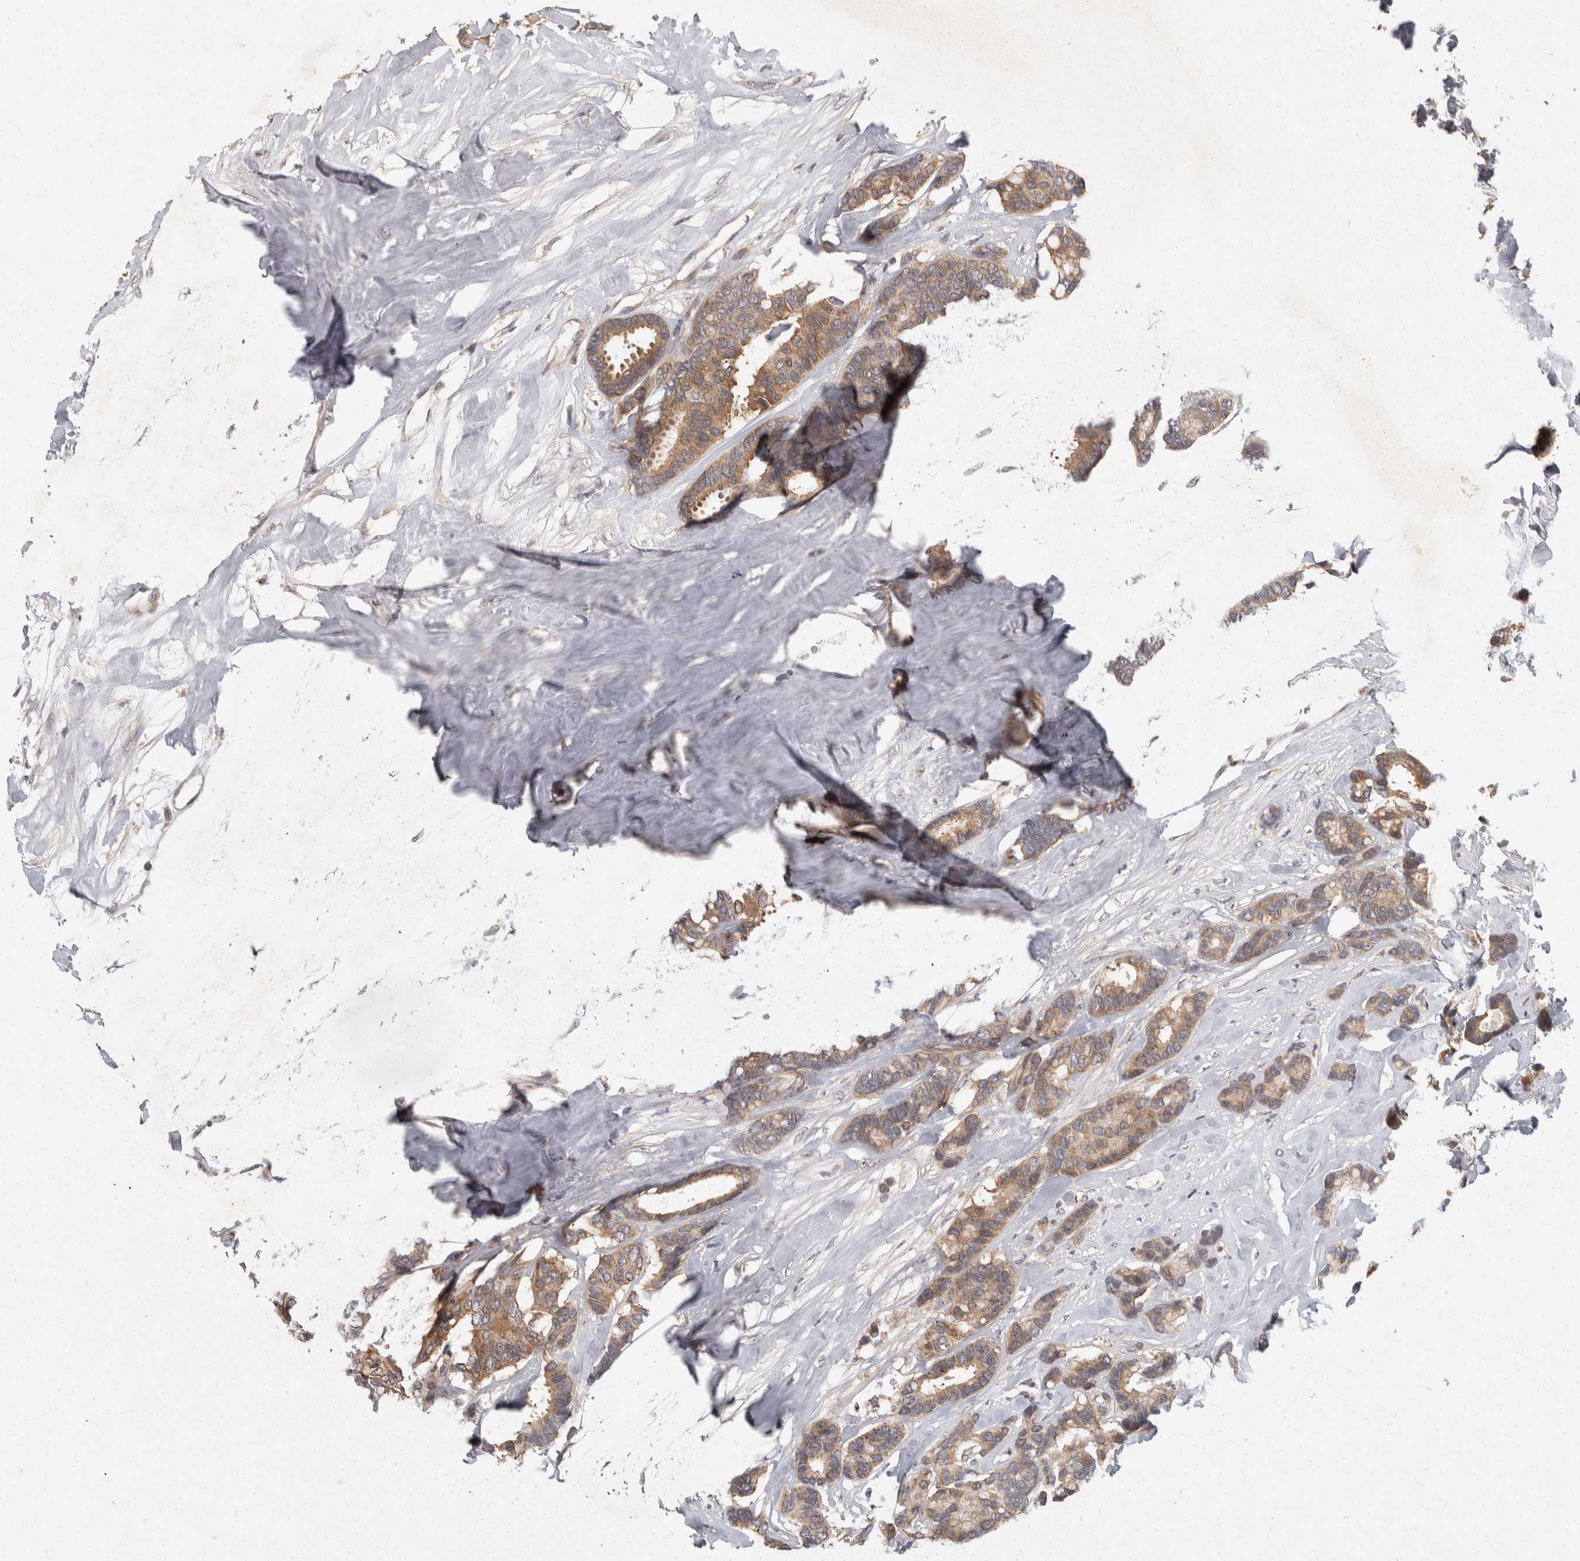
{"staining": {"intensity": "moderate", "quantity": ">75%", "location": "cytoplasmic/membranous"}, "tissue": "breast cancer", "cell_type": "Tumor cells", "image_type": "cancer", "snomed": [{"axis": "morphology", "description": "Duct carcinoma"}, {"axis": "topography", "description": "Breast"}], "caption": "A brown stain shows moderate cytoplasmic/membranous staining of a protein in human breast intraductal carcinoma tumor cells. Using DAB (3,3'-diaminobenzidine) (brown) and hematoxylin (blue) stains, captured at high magnification using brightfield microscopy.", "gene": "ACAT2", "patient": {"sex": "female", "age": 87}}